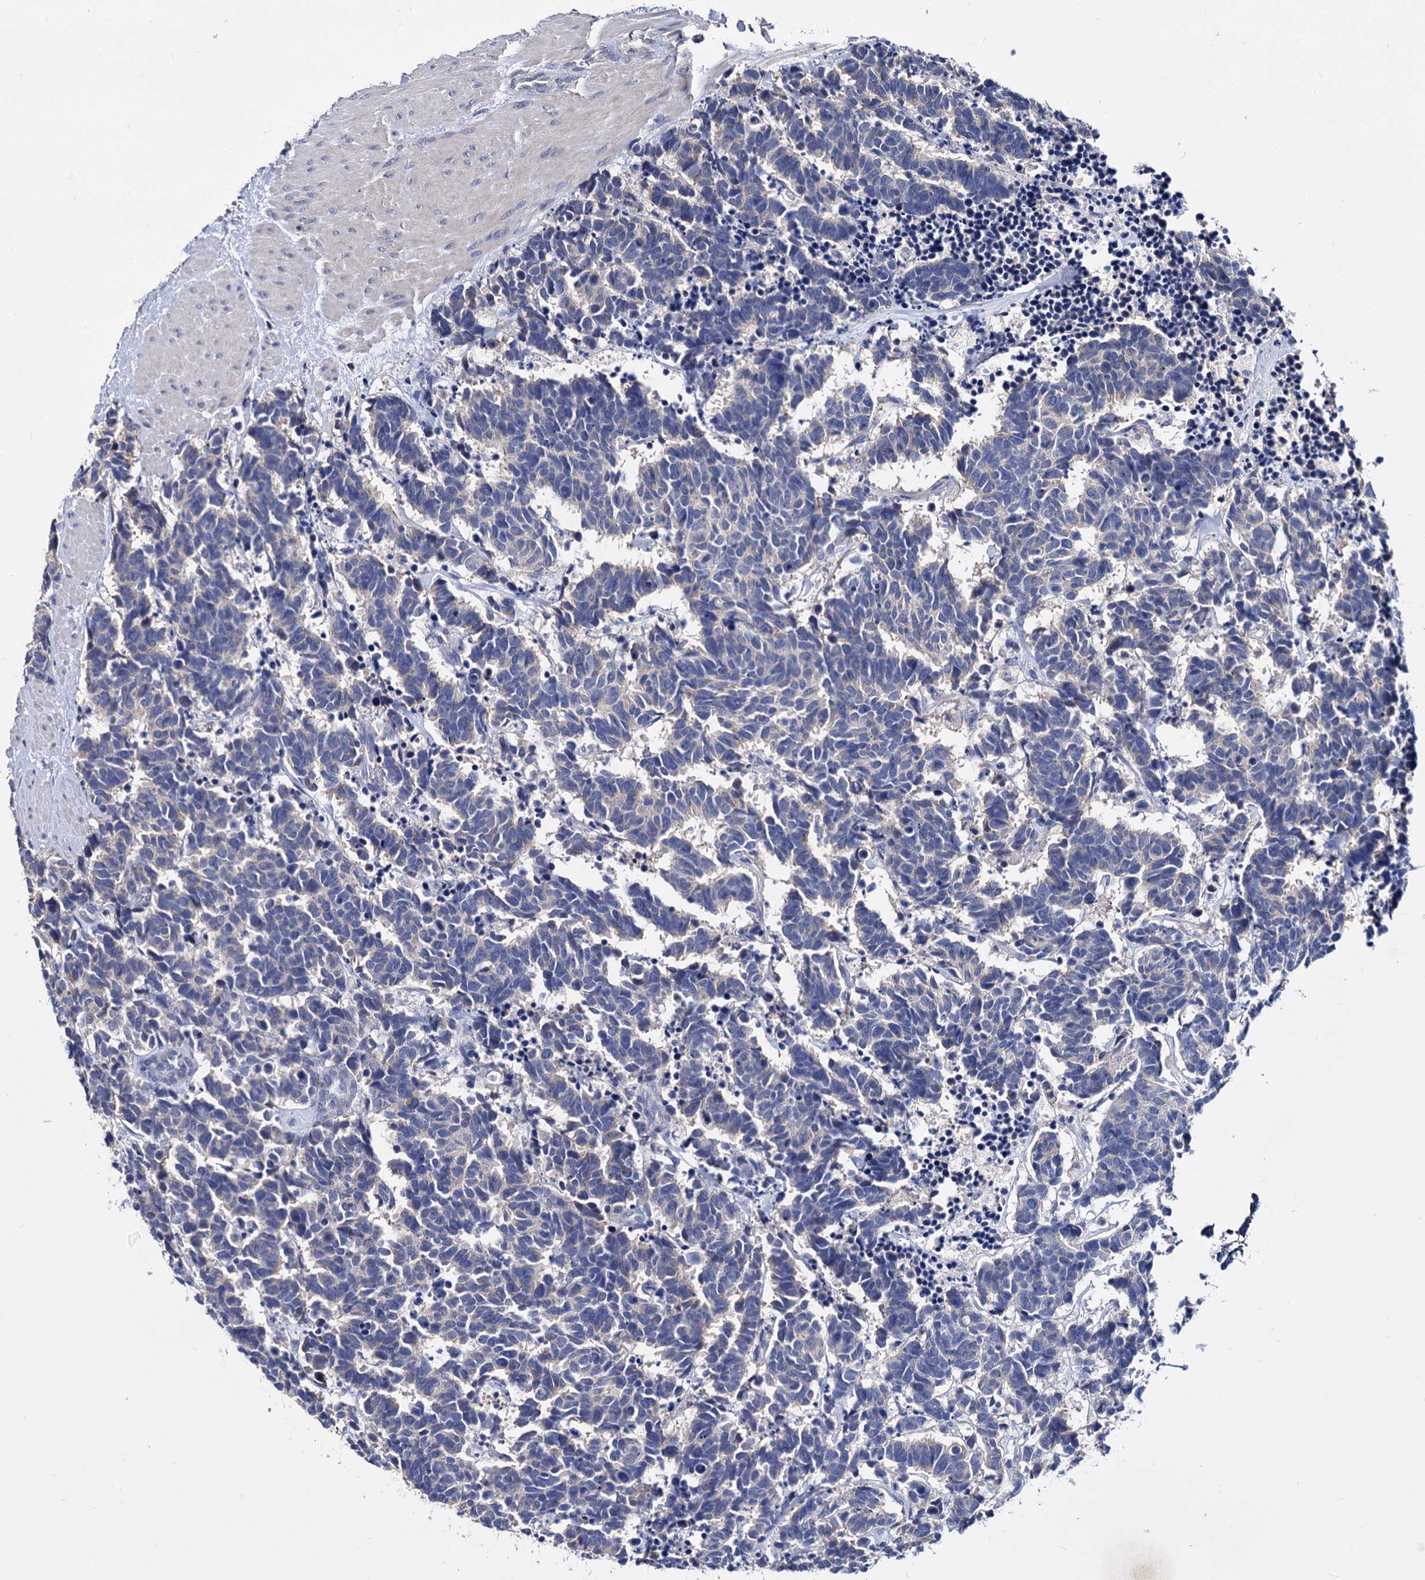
{"staining": {"intensity": "negative", "quantity": "none", "location": "none"}, "tissue": "carcinoid", "cell_type": "Tumor cells", "image_type": "cancer", "snomed": [{"axis": "morphology", "description": "Carcinoma, NOS"}, {"axis": "morphology", "description": "Carcinoid, malignant, NOS"}, {"axis": "topography", "description": "Urinary bladder"}], "caption": "DAB (3,3'-diaminobenzidine) immunohistochemical staining of human carcinoid exhibits no significant expression in tumor cells.", "gene": "NPAS4", "patient": {"sex": "male", "age": 57}}